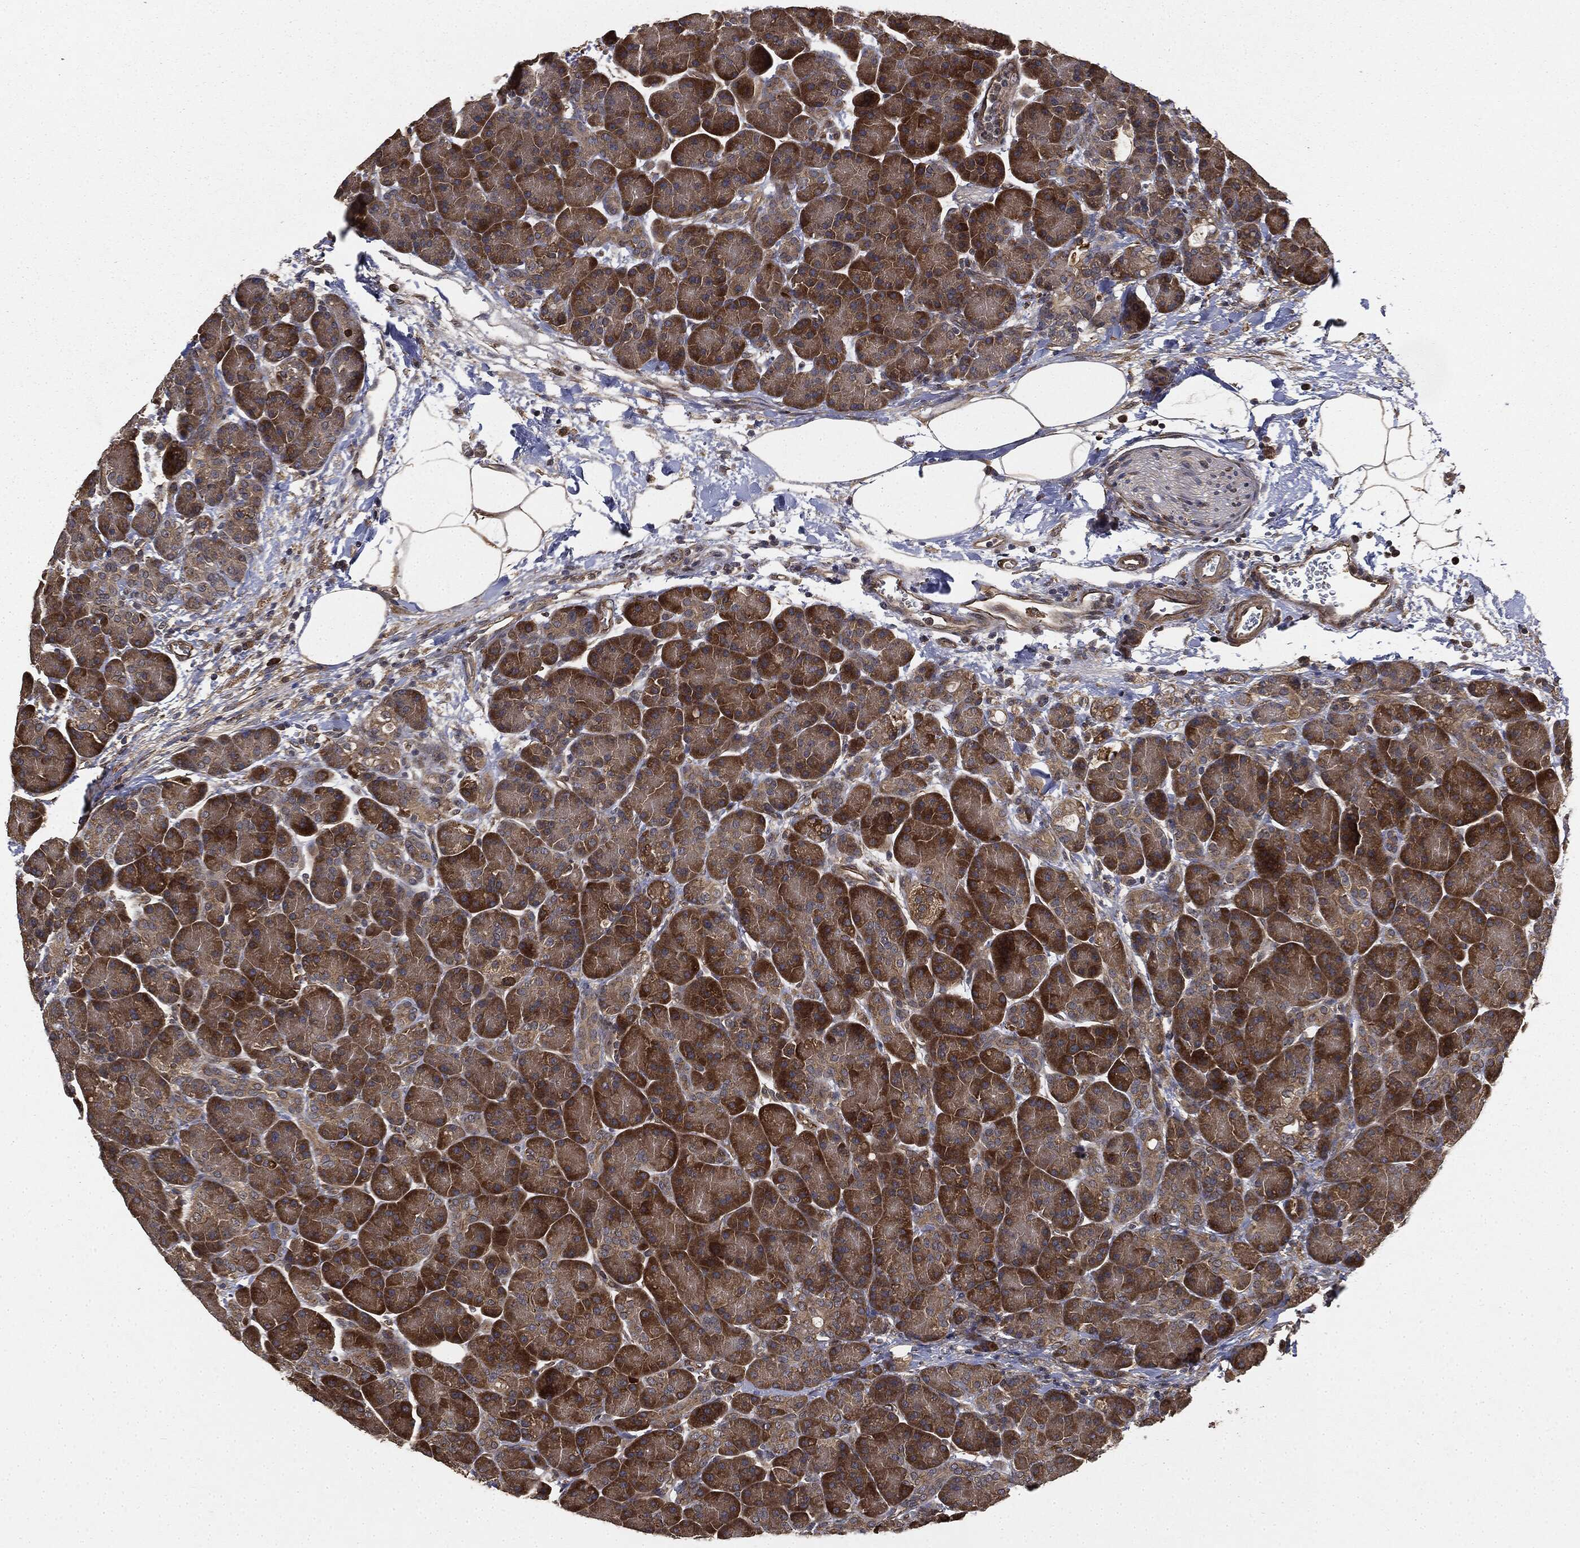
{"staining": {"intensity": "strong", "quantity": ">75%", "location": "cytoplasmic/membranous"}, "tissue": "pancreas", "cell_type": "Exocrine glandular cells", "image_type": "normal", "snomed": [{"axis": "morphology", "description": "Normal tissue, NOS"}, {"axis": "topography", "description": "Pancreas"}], "caption": "Exocrine glandular cells exhibit high levels of strong cytoplasmic/membranous positivity in approximately >75% of cells in normal pancreas. (DAB = brown stain, brightfield microscopy at high magnification).", "gene": "MIER2", "patient": {"sex": "female", "age": 63}}